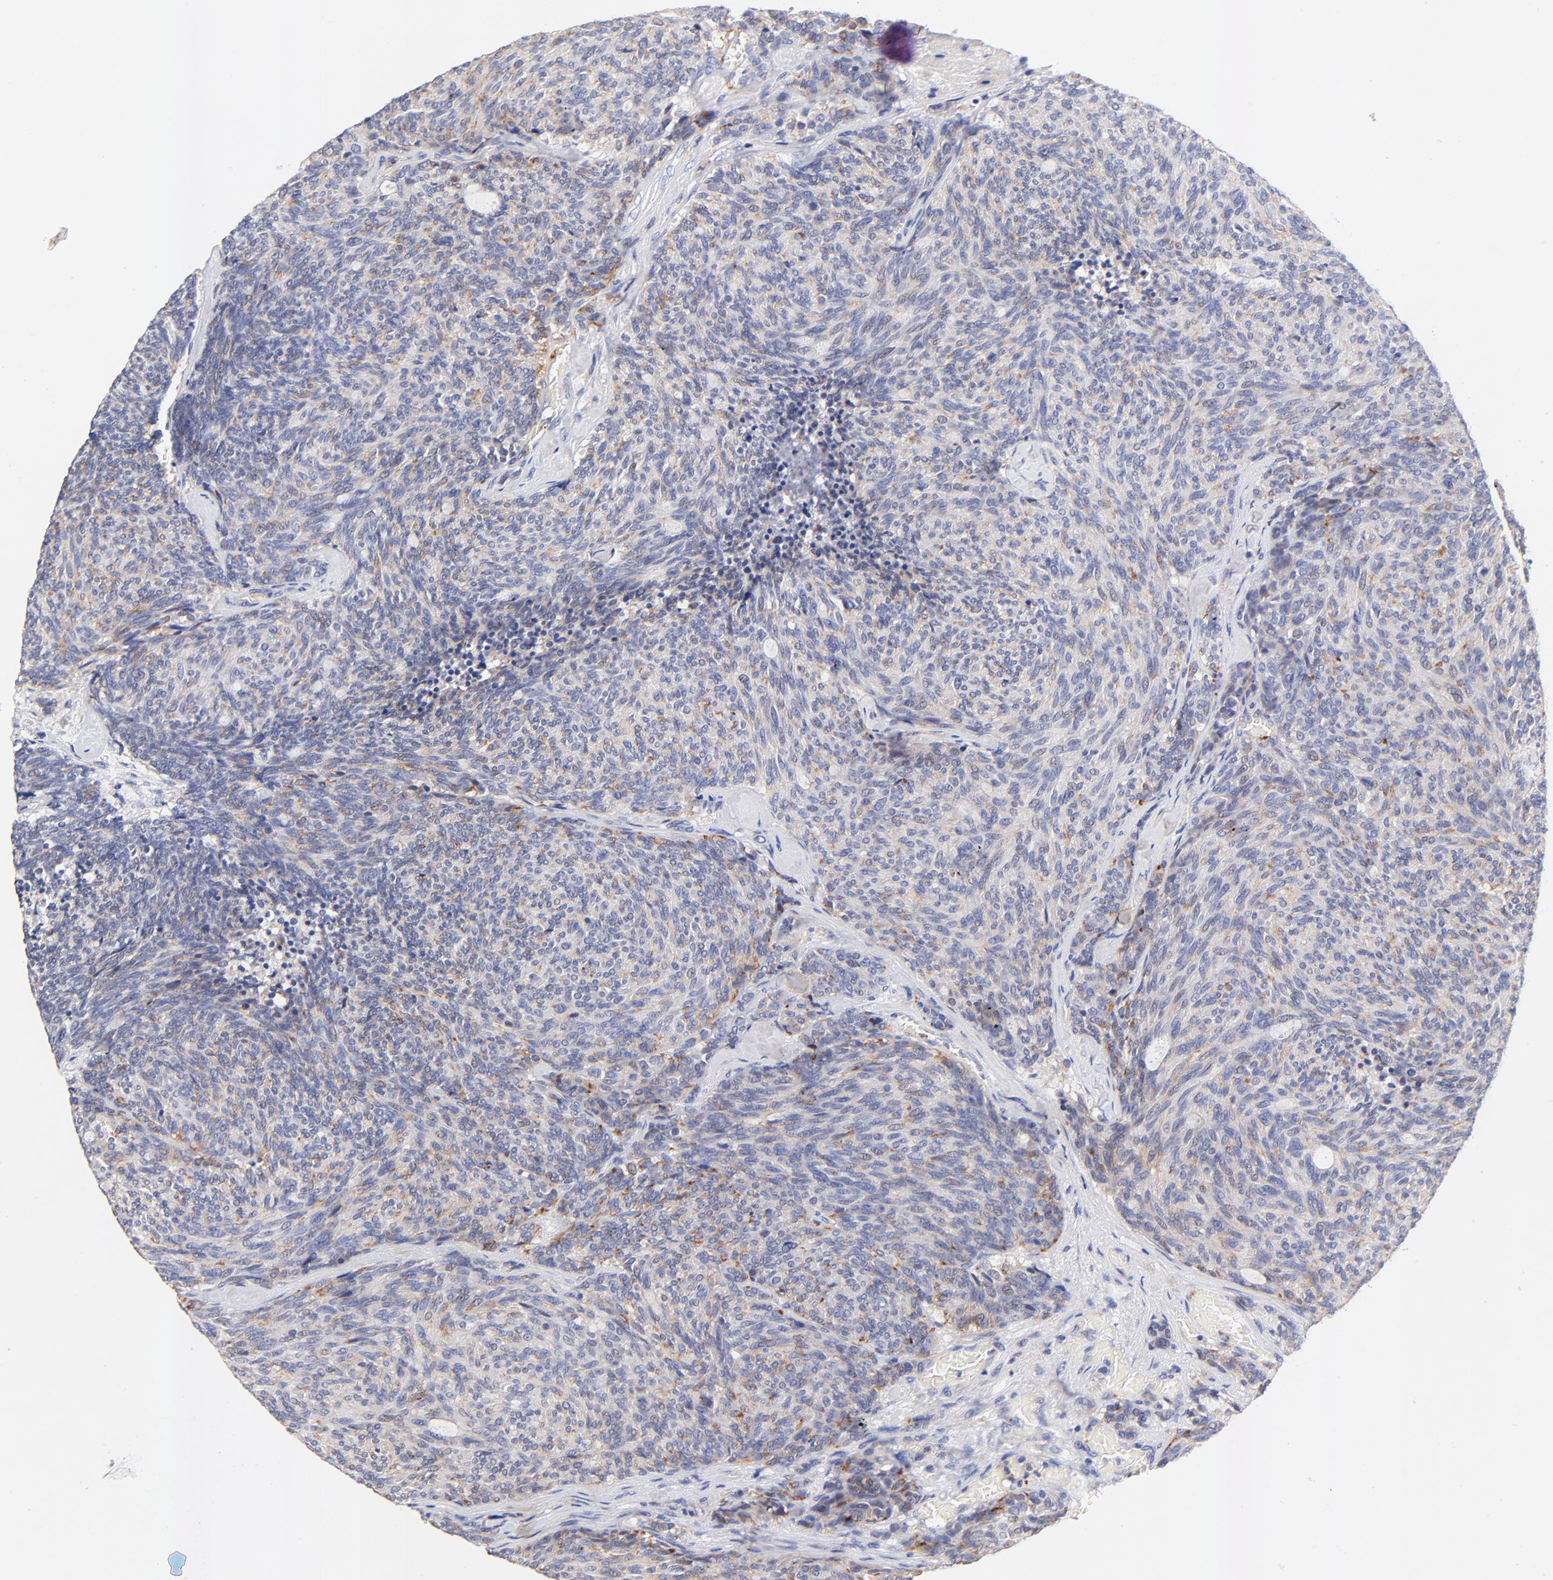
{"staining": {"intensity": "weak", "quantity": "<25%", "location": "cytoplasmic/membranous"}, "tissue": "carcinoid", "cell_type": "Tumor cells", "image_type": "cancer", "snomed": [{"axis": "morphology", "description": "Carcinoid, malignant, NOS"}, {"axis": "topography", "description": "Pancreas"}], "caption": "The photomicrograph reveals no staining of tumor cells in malignant carcinoid. (Stains: DAB (3,3'-diaminobenzidine) immunohistochemistry with hematoxylin counter stain, Microscopy: brightfield microscopy at high magnification).", "gene": "FAM117B", "patient": {"sex": "female", "age": 54}}